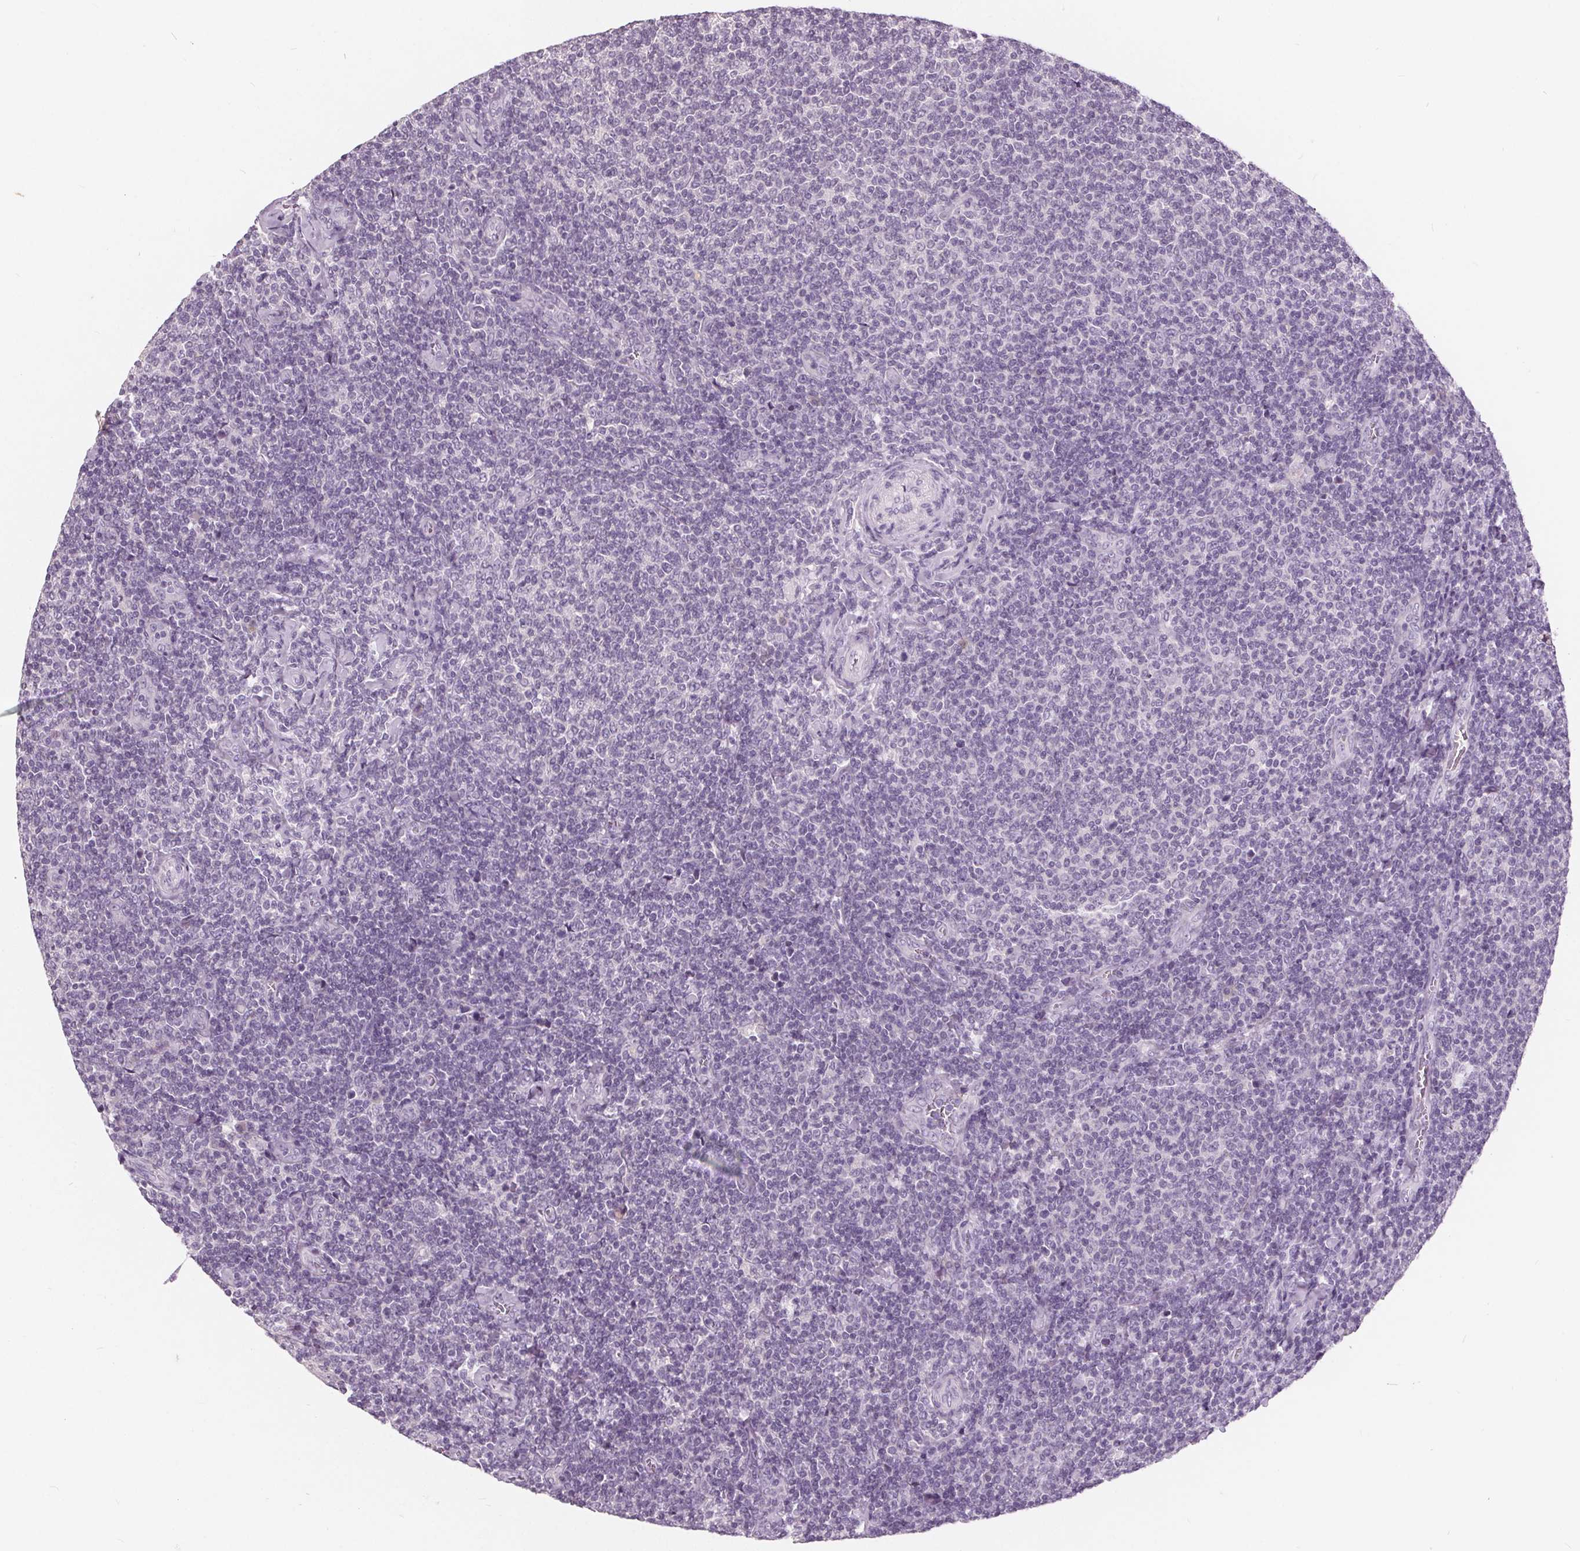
{"staining": {"intensity": "negative", "quantity": "none", "location": "none"}, "tissue": "lymphoma", "cell_type": "Tumor cells", "image_type": "cancer", "snomed": [{"axis": "morphology", "description": "Malignant lymphoma, non-Hodgkin's type, Low grade"}, {"axis": "topography", "description": "Lymph node"}], "caption": "Immunohistochemical staining of low-grade malignant lymphoma, non-Hodgkin's type exhibits no significant expression in tumor cells.", "gene": "PLA2G2E", "patient": {"sex": "male", "age": 52}}